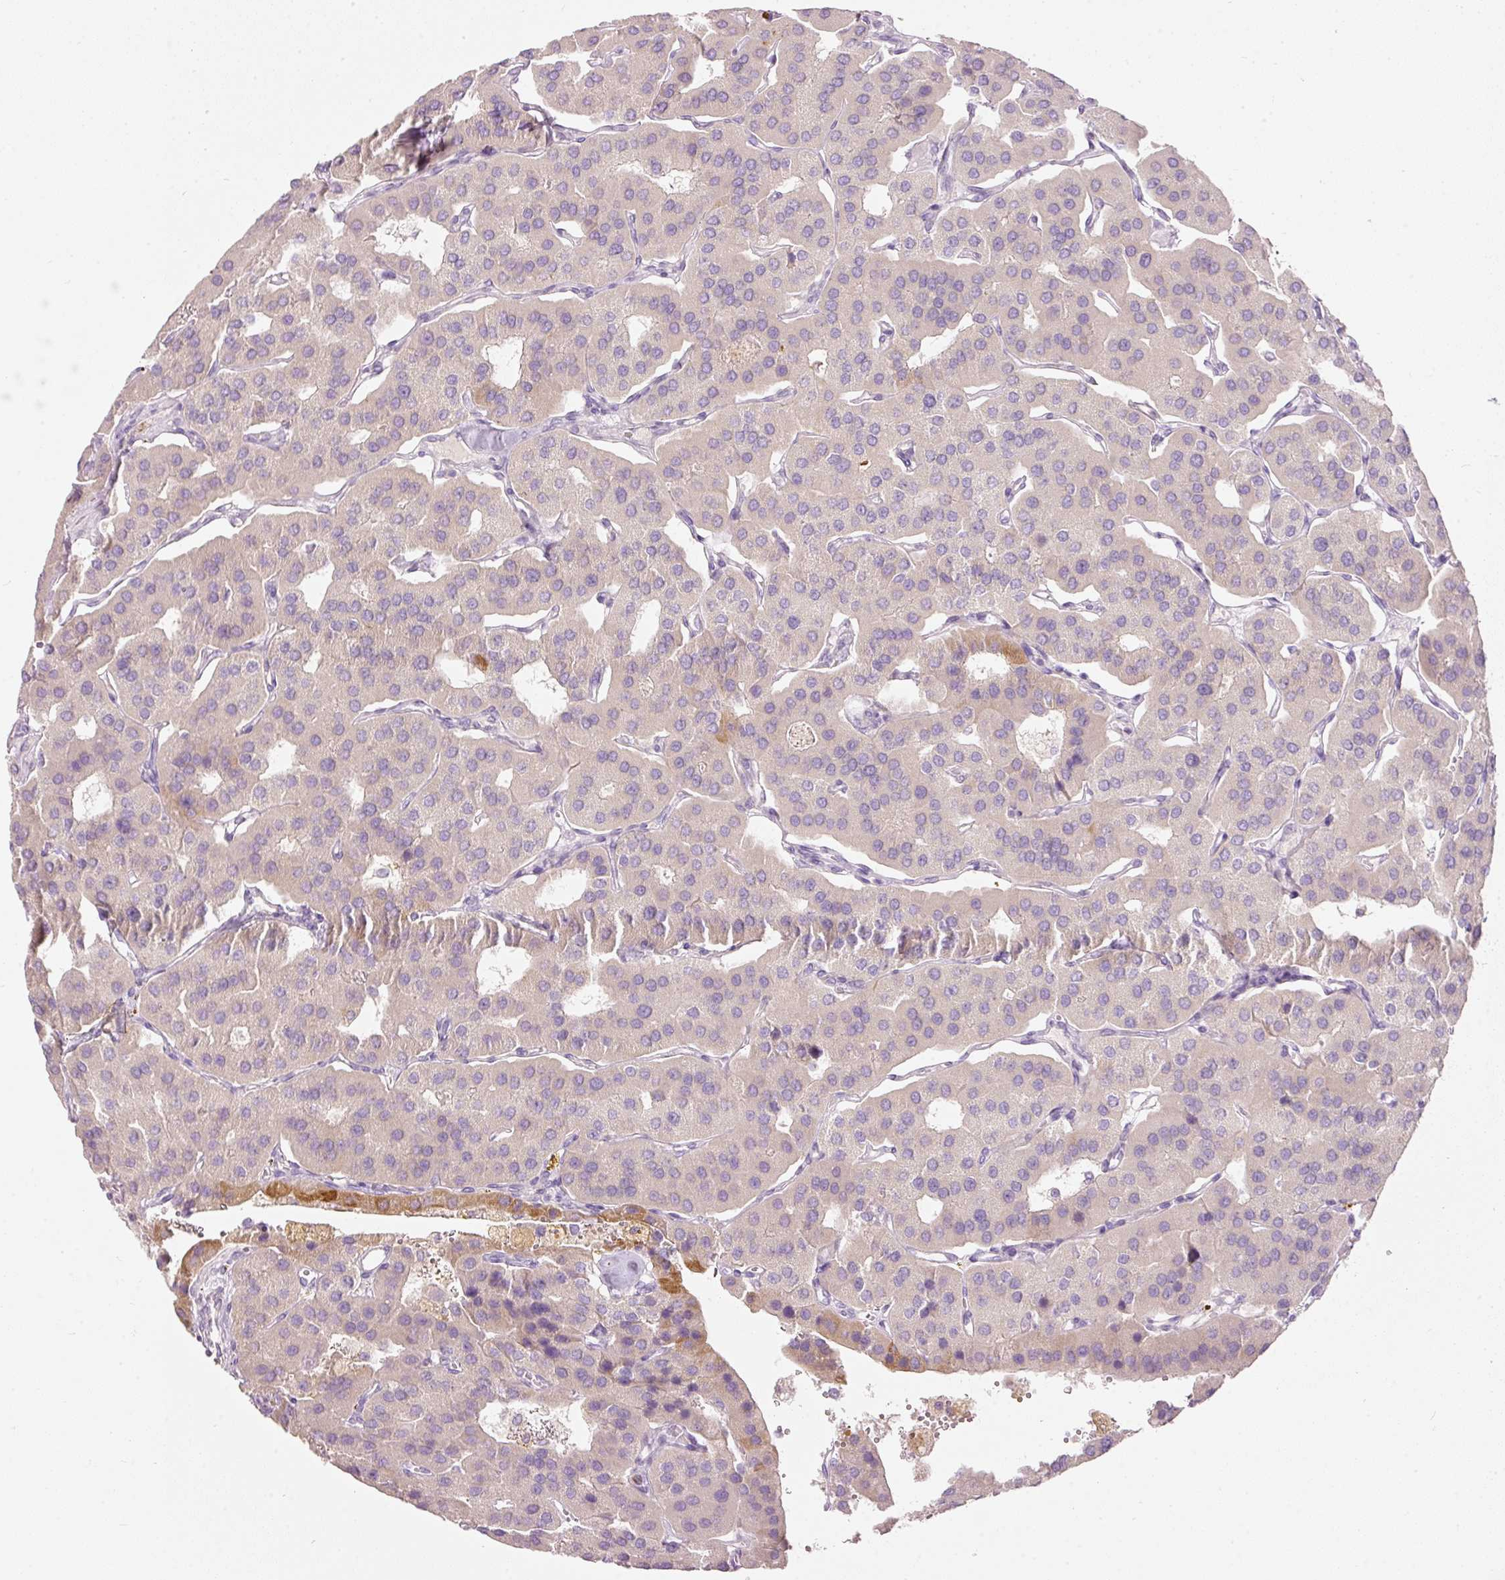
{"staining": {"intensity": "moderate", "quantity": "<25%", "location": "cytoplasmic/membranous"}, "tissue": "parathyroid gland", "cell_type": "Glandular cells", "image_type": "normal", "snomed": [{"axis": "morphology", "description": "Normal tissue, NOS"}, {"axis": "morphology", "description": "Adenoma, NOS"}, {"axis": "topography", "description": "Parathyroid gland"}], "caption": "A high-resolution image shows immunohistochemistry staining of unremarkable parathyroid gland, which exhibits moderate cytoplasmic/membranous staining in approximately <25% of glandular cells. Immunohistochemistry stains the protein in brown and the nuclei are stained blue.", "gene": "MTHFD2", "patient": {"sex": "female", "age": 86}}